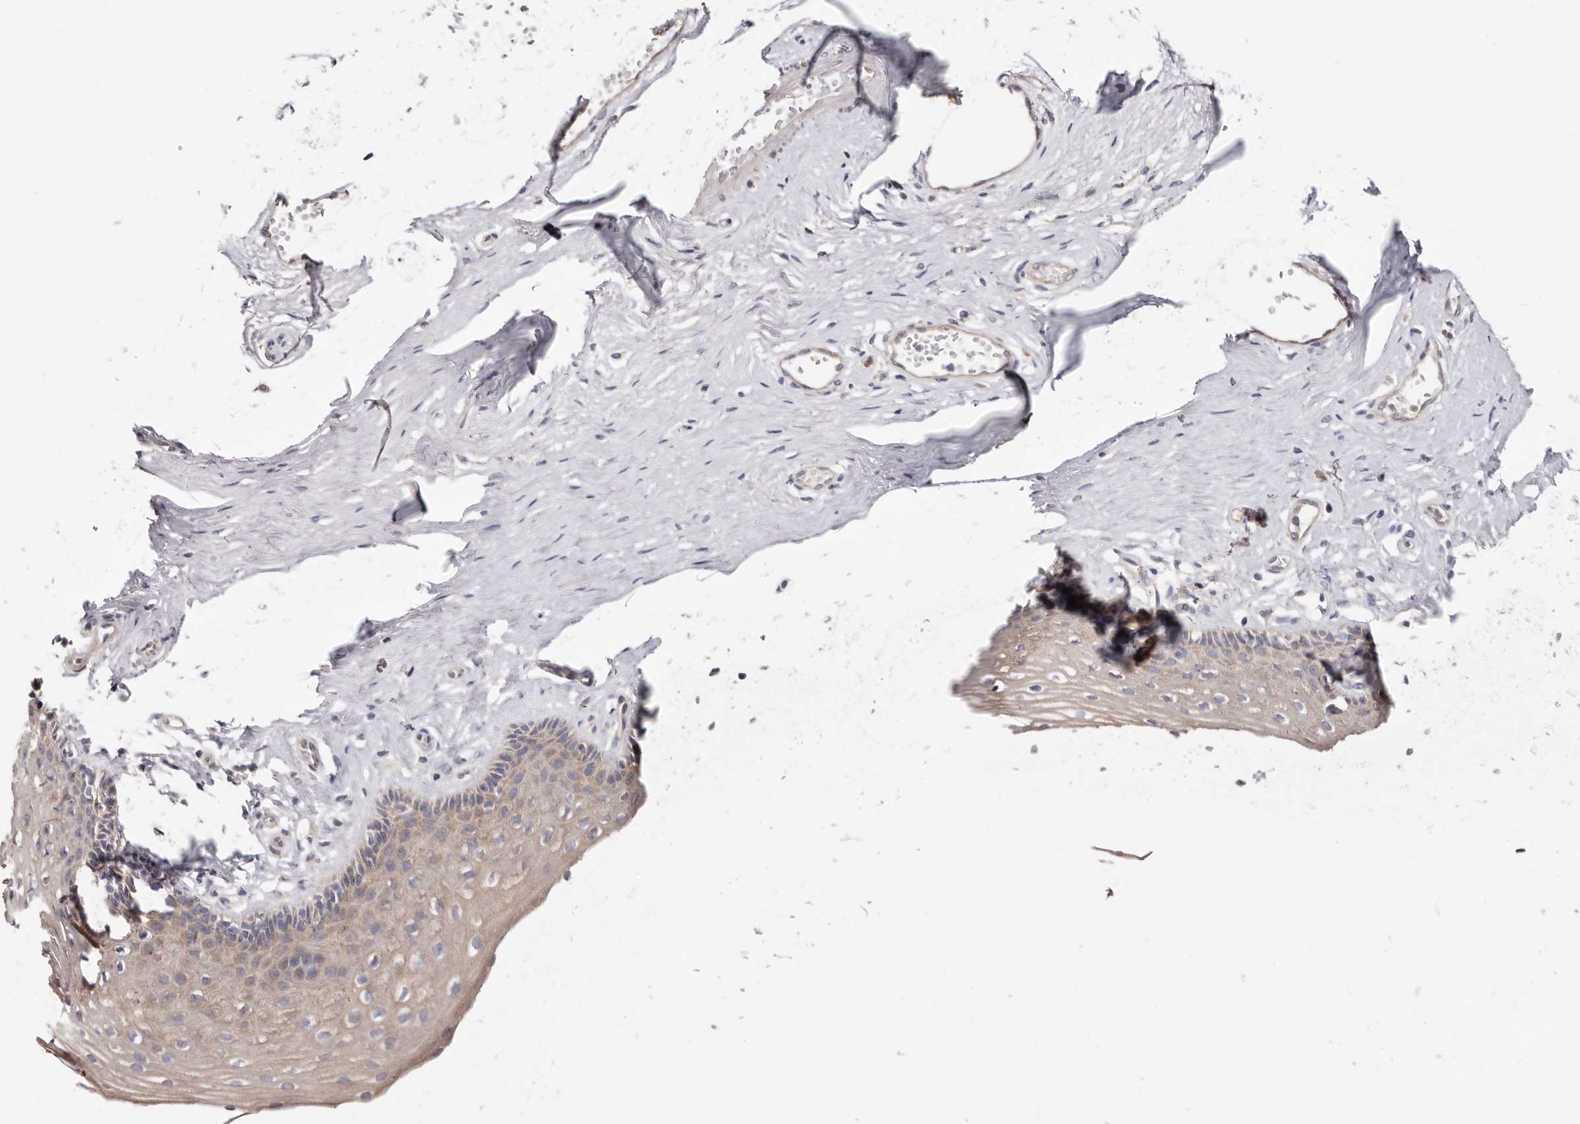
{"staining": {"intensity": "moderate", "quantity": ">75%", "location": "cytoplasmic/membranous"}, "tissue": "vagina", "cell_type": "Squamous epithelial cells", "image_type": "normal", "snomed": [{"axis": "morphology", "description": "Normal tissue, NOS"}, {"axis": "topography", "description": "Vagina"}], "caption": "This is an image of IHC staining of unremarkable vagina, which shows moderate expression in the cytoplasmic/membranous of squamous epithelial cells.", "gene": "FAM167B", "patient": {"sex": "female", "age": 46}}